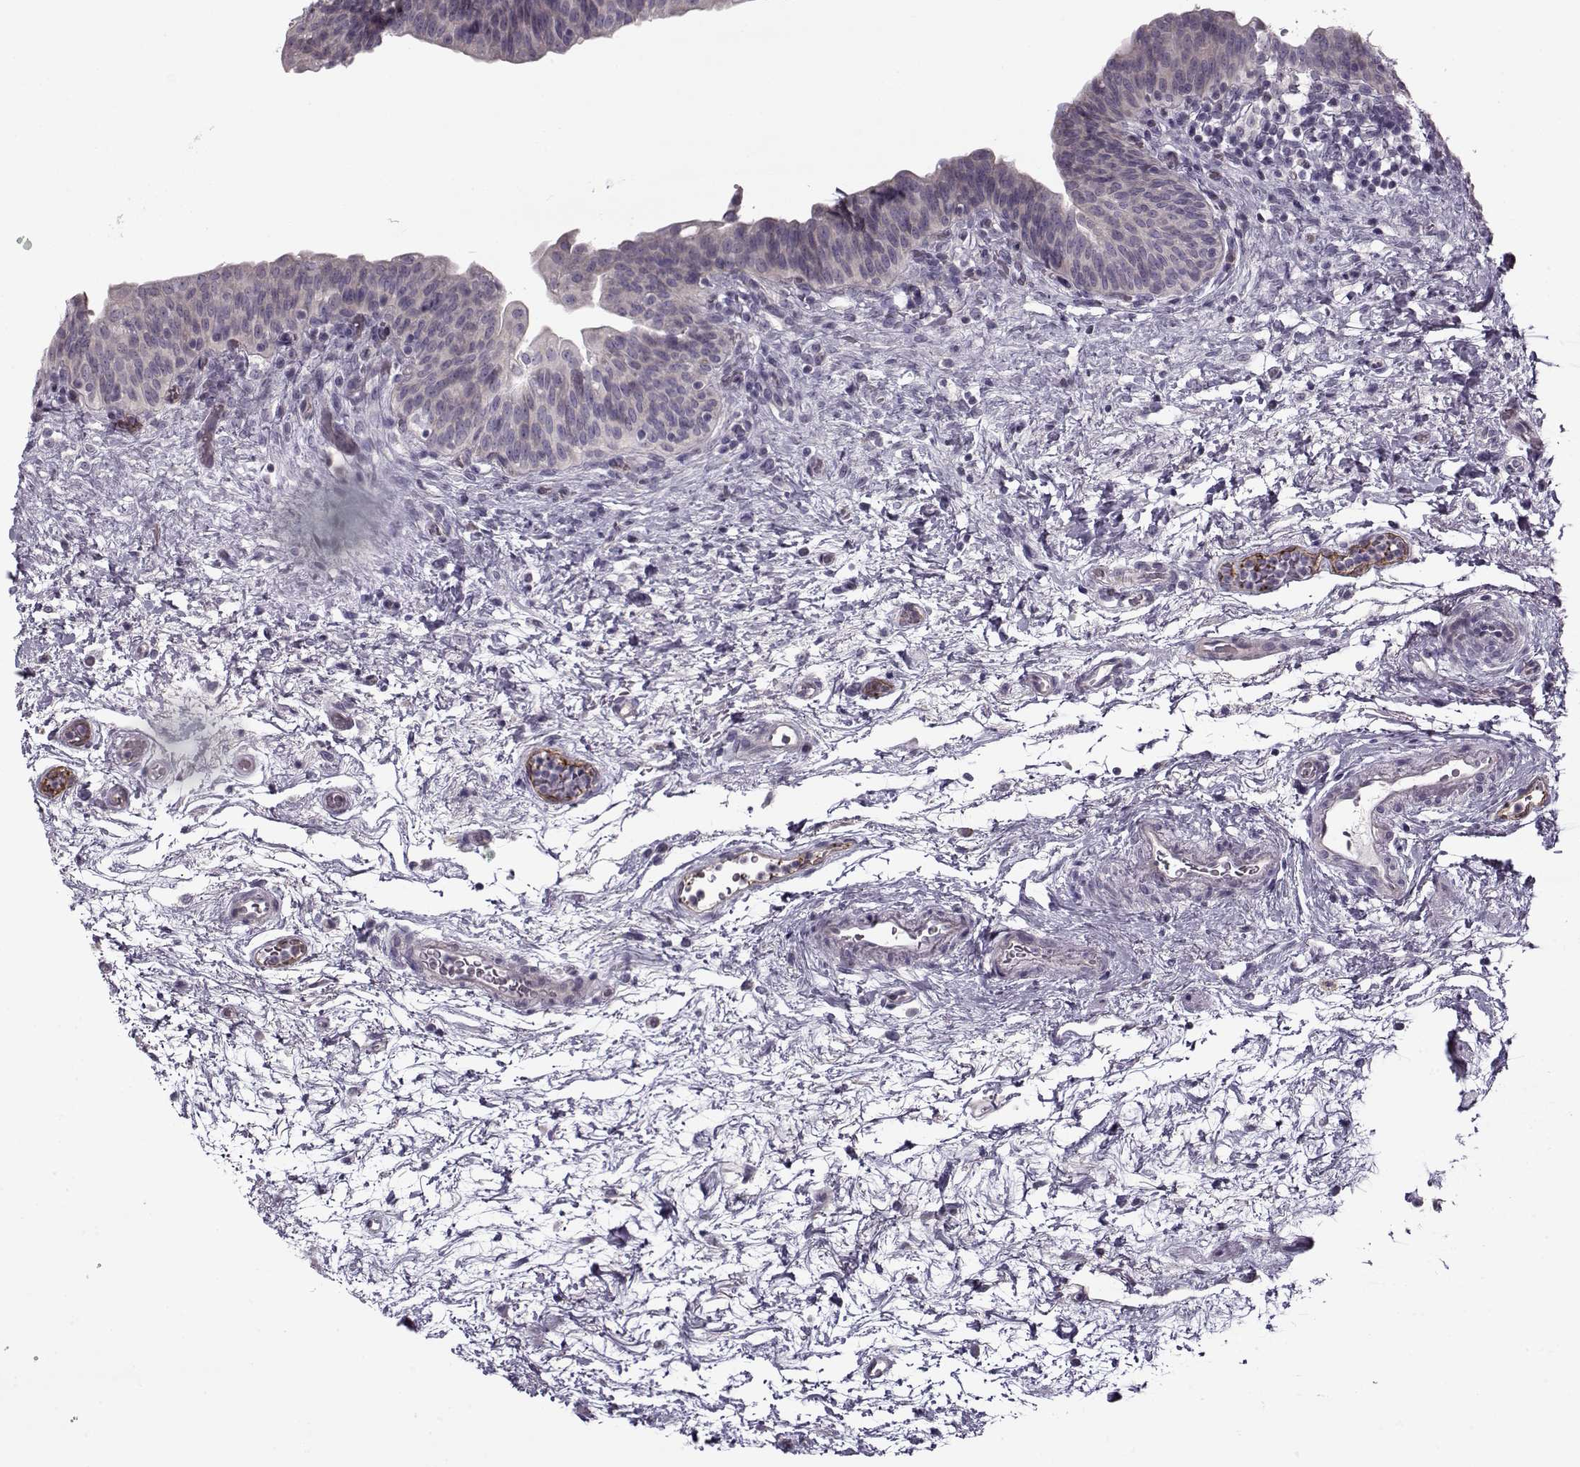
{"staining": {"intensity": "negative", "quantity": "none", "location": "none"}, "tissue": "urinary bladder", "cell_type": "Urothelial cells", "image_type": "normal", "snomed": [{"axis": "morphology", "description": "Normal tissue, NOS"}, {"axis": "topography", "description": "Urinary bladder"}], "caption": "IHC micrograph of normal urinary bladder: urinary bladder stained with DAB (3,3'-diaminobenzidine) reveals no significant protein positivity in urothelial cells. (DAB (3,3'-diaminobenzidine) IHC, high magnification).", "gene": "PNMT", "patient": {"sex": "male", "age": 69}}